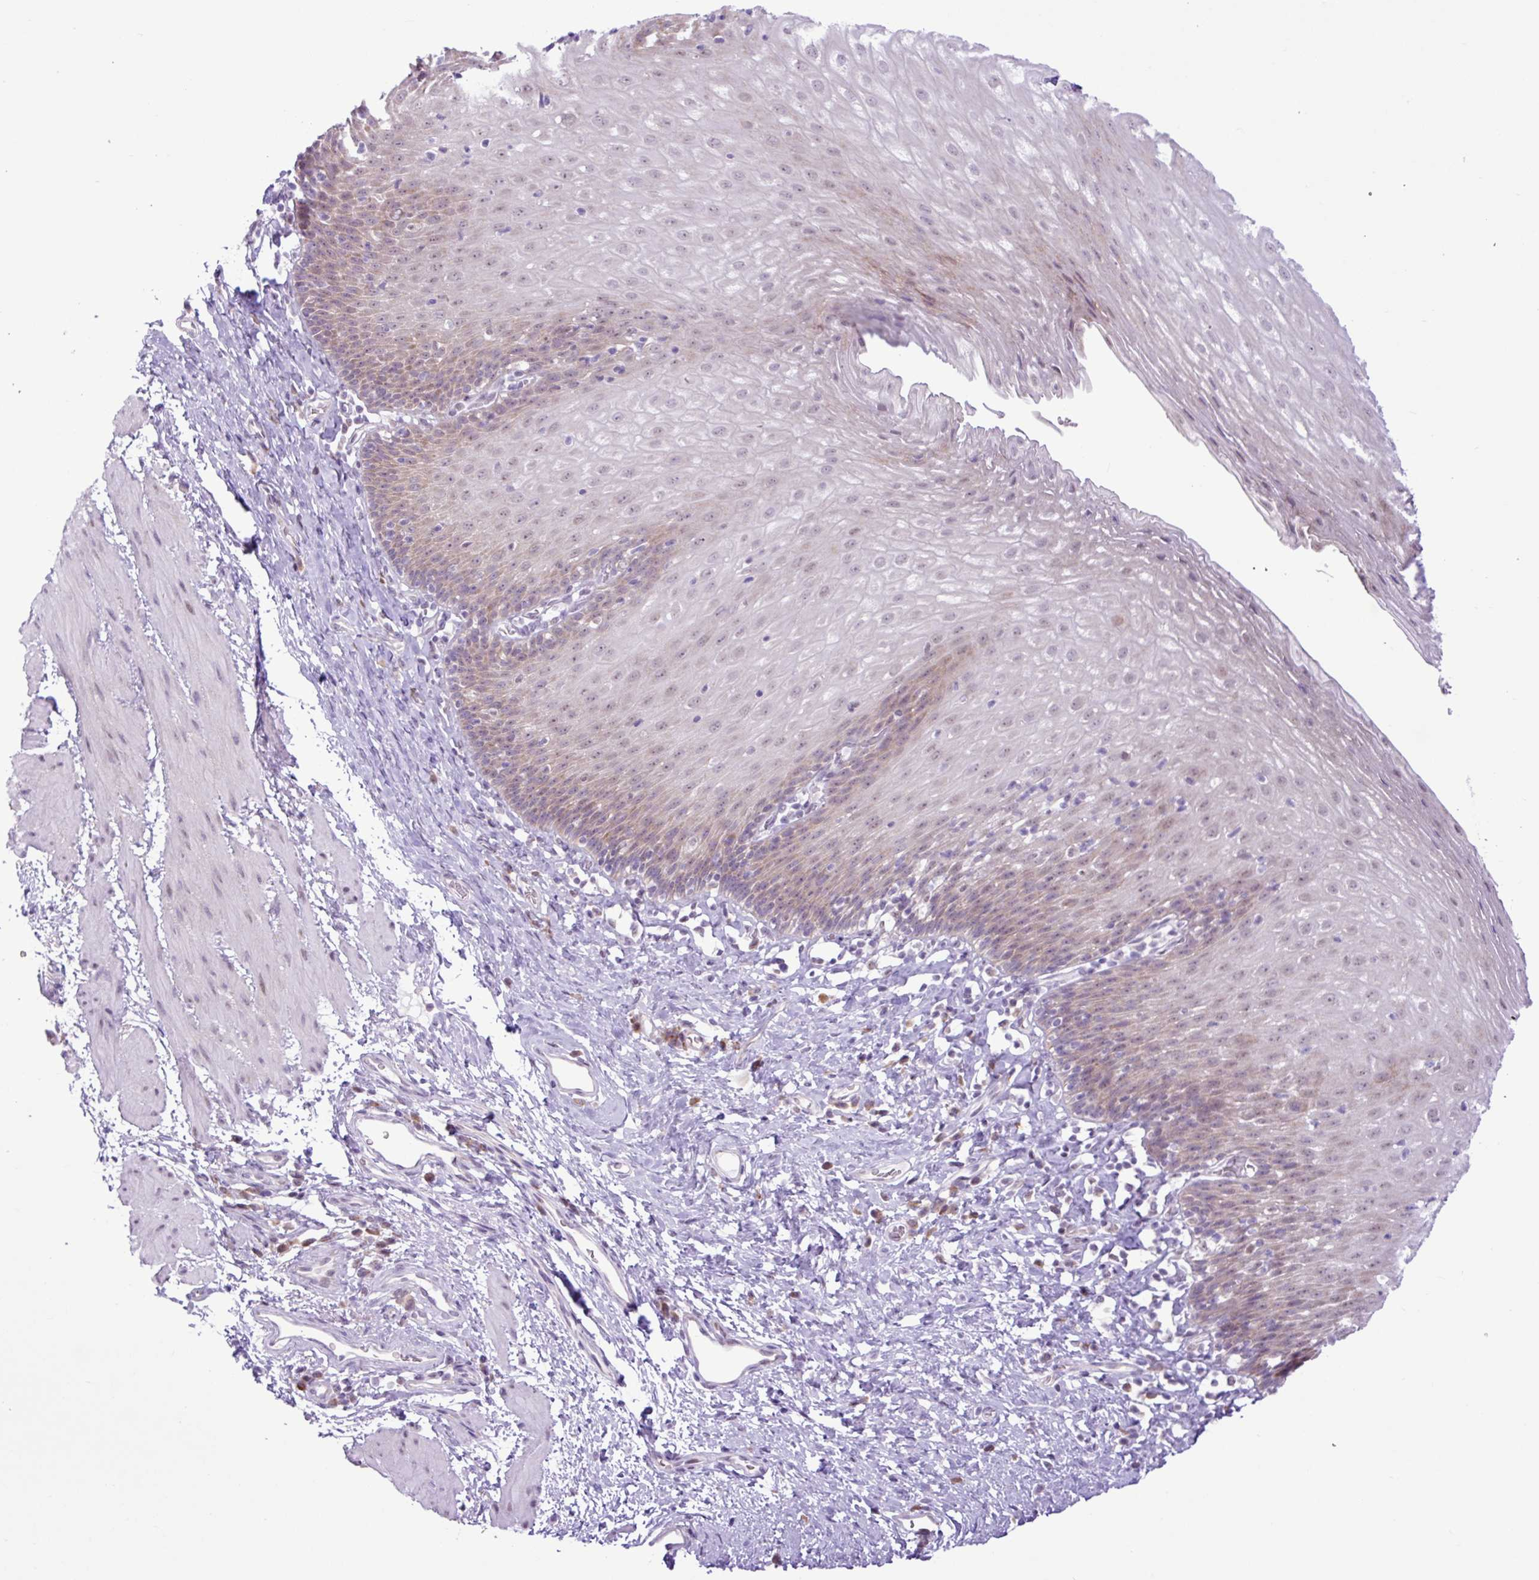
{"staining": {"intensity": "moderate", "quantity": "25%-75%", "location": "cytoplasmic/membranous,nuclear"}, "tissue": "esophagus", "cell_type": "Squamous epithelial cells", "image_type": "normal", "snomed": [{"axis": "morphology", "description": "Normal tissue, NOS"}, {"axis": "topography", "description": "Esophagus"}], "caption": "Immunohistochemistry (IHC) histopathology image of normal esophagus: esophagus stained using immunohistochemistry exhibits medium levels of moderate protein expression localized specifically in the cytoplasmic/membranous,nuclear of squamous epithelial cells, appearing as a cytoplasmic/membranous,nuclear brown color.", "gene": "ELOA2", "patient": {"sex": "female", "age": 61}}